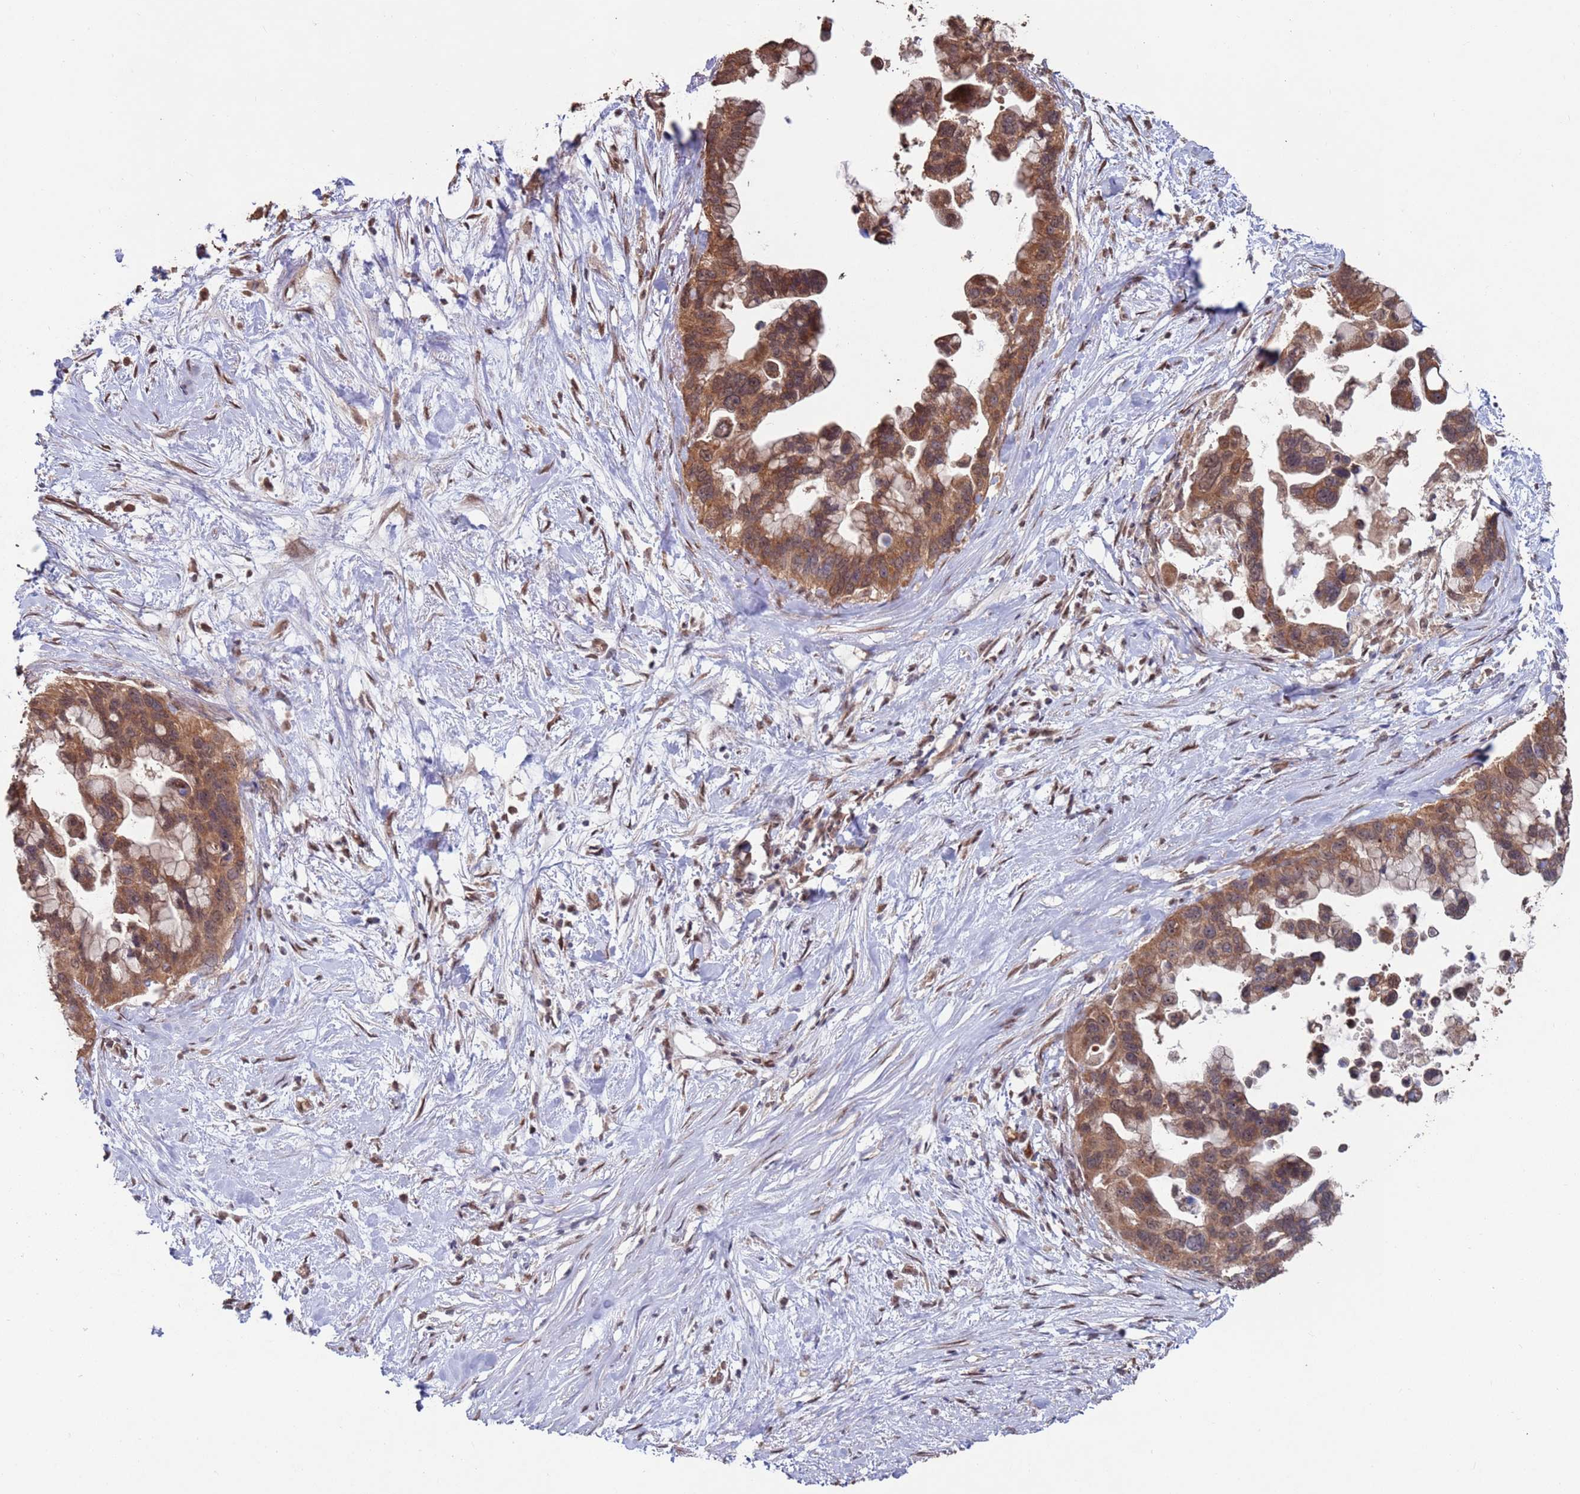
{"staining": {"intensity": "moderate", "quantity": ">75%", "location": "cytoplasmic/membranous"}, "tissue": "pancreatic cancer", "cell_type": "Tumor cells", "image_type": "cancer", "snomed": [{"axis": "morphology", "description": "Adenocarcinoma, NOS"}, {"axis": "topography", "description": "Pancreas"}], "caption": "A micrograph of human pancreatic cancer stained for a protein reveals moderate cytoplasmic/membranous brown staining in tumor cells.", "gene": "PRR7", "patient": {"sex": "female", "age": 83}}